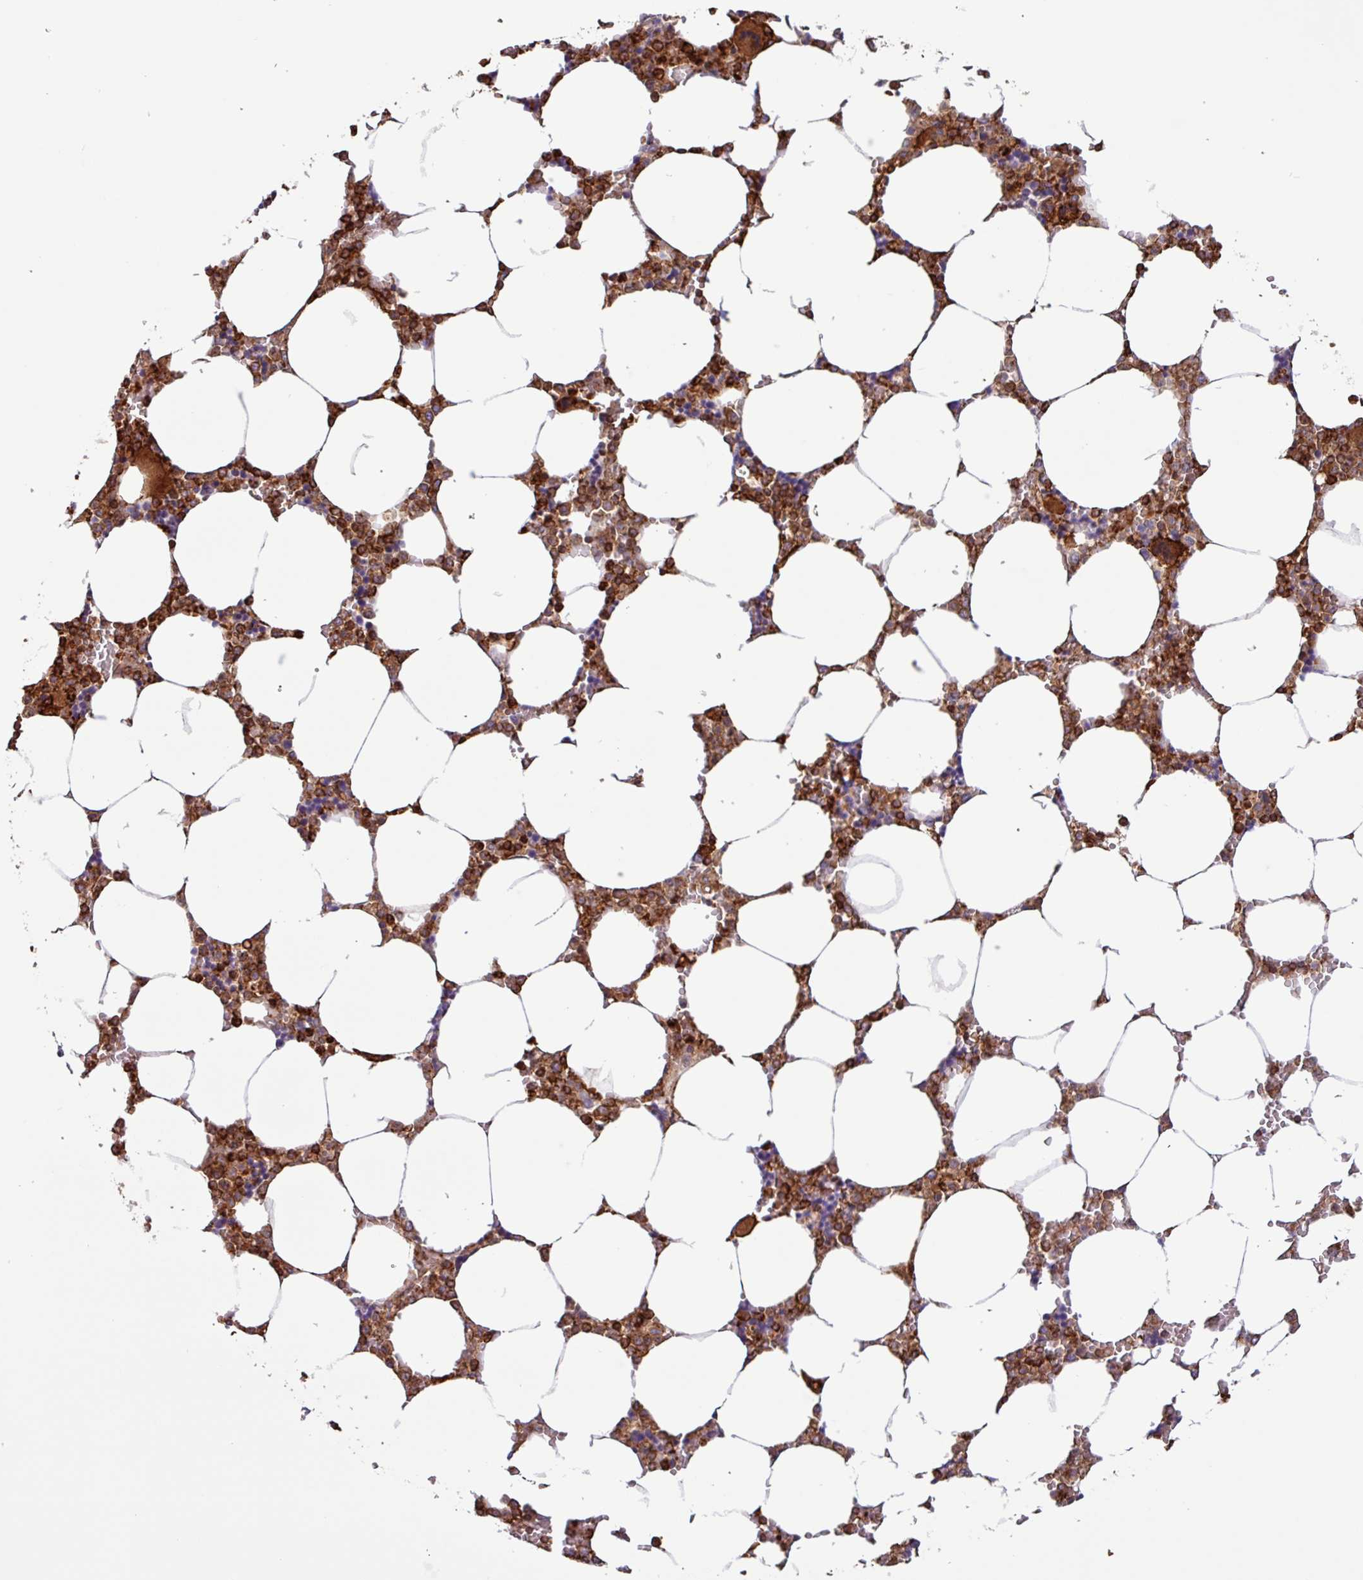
{"staining": {"intensity": "strong", "quantity": "25%-75%", "location": "cytoplasmic/membranous"}, "tissue": "bone marrow", "cell_type": "Hematopoietic cells", "image_type": "normal", "snomed": [{"axis": "morphology", "description": "Normal tissue, NOS"}, {"axis": "topography", "description": "Bone marrow"}], "caption": "Protein expression analysis of unremarkable bone marrow displays strong cytoplasmic/membranous staining in about 25%-75% of hematopoietic cells. (DAB IHC, brown staining for protein, blue staining for nuclei).", "gene": "ACTR3B", "patient": {"sex": "male", "age": 64}}